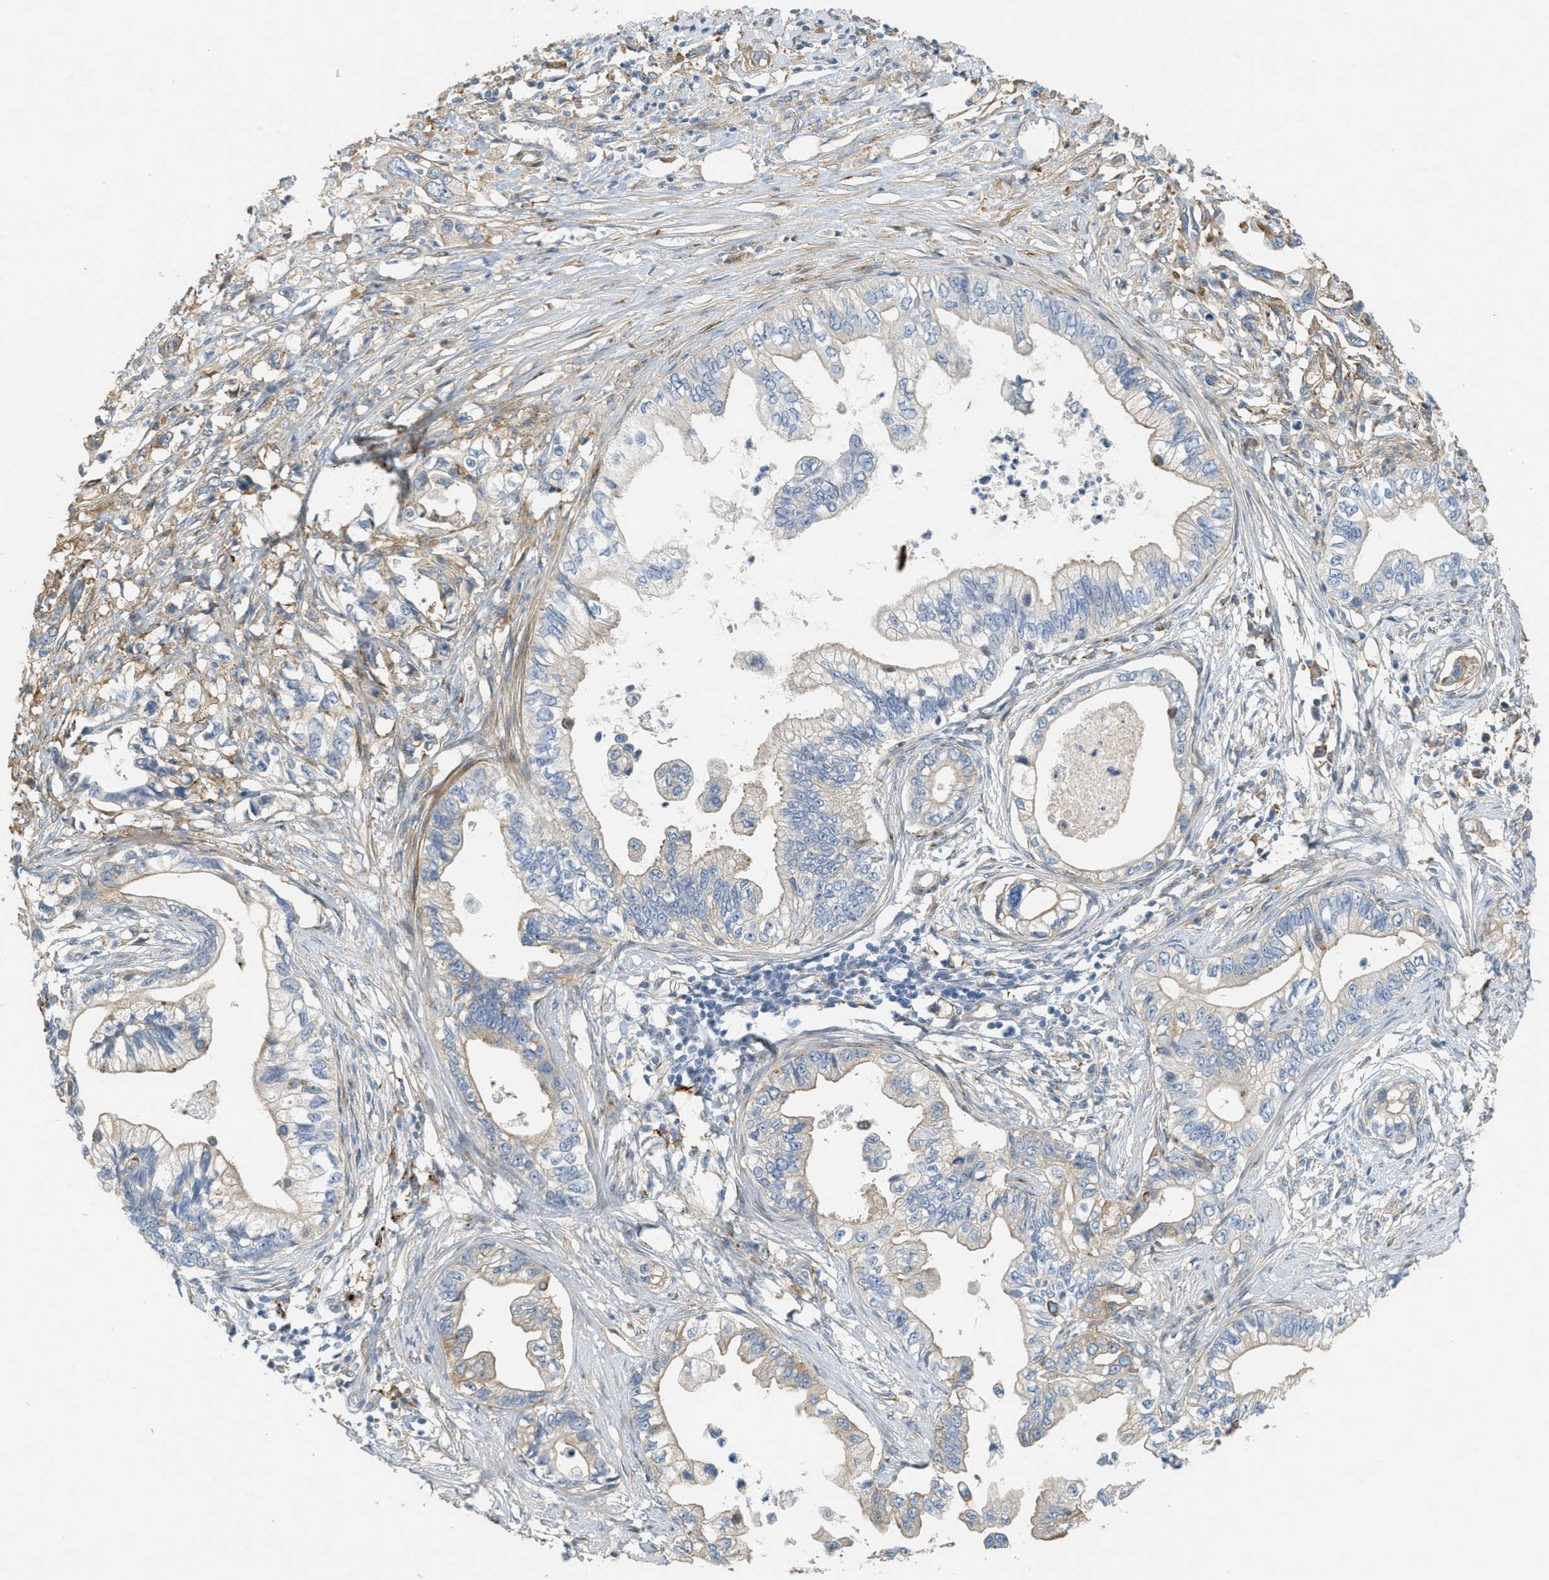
{"staining": {"intensity": "weak", "quantity": "<25%", "location": "cytoplasmic/membranous"}, "tissue": "pancreatic cancer", "cell_type": "Tumor cells", "image_type": "cancer", "snomed": [{"axis": "morphology", "description": "Adenocarcinoma, NOS"}, {"axis": "topography", "description": "Pancreas"}], "caption": "IHC histopathology image of pancreatic cancer stained for a protein (brown), which reveals no expression in tumor cells. (Stains: DAB (3,3'-diaminobenzidine) IHC with hematoxylin counter stain, Microscopy: brightfield microscopy at high magnification).", "gene": "ADCY5", "patient": {"sex": "male", "age": 56}}